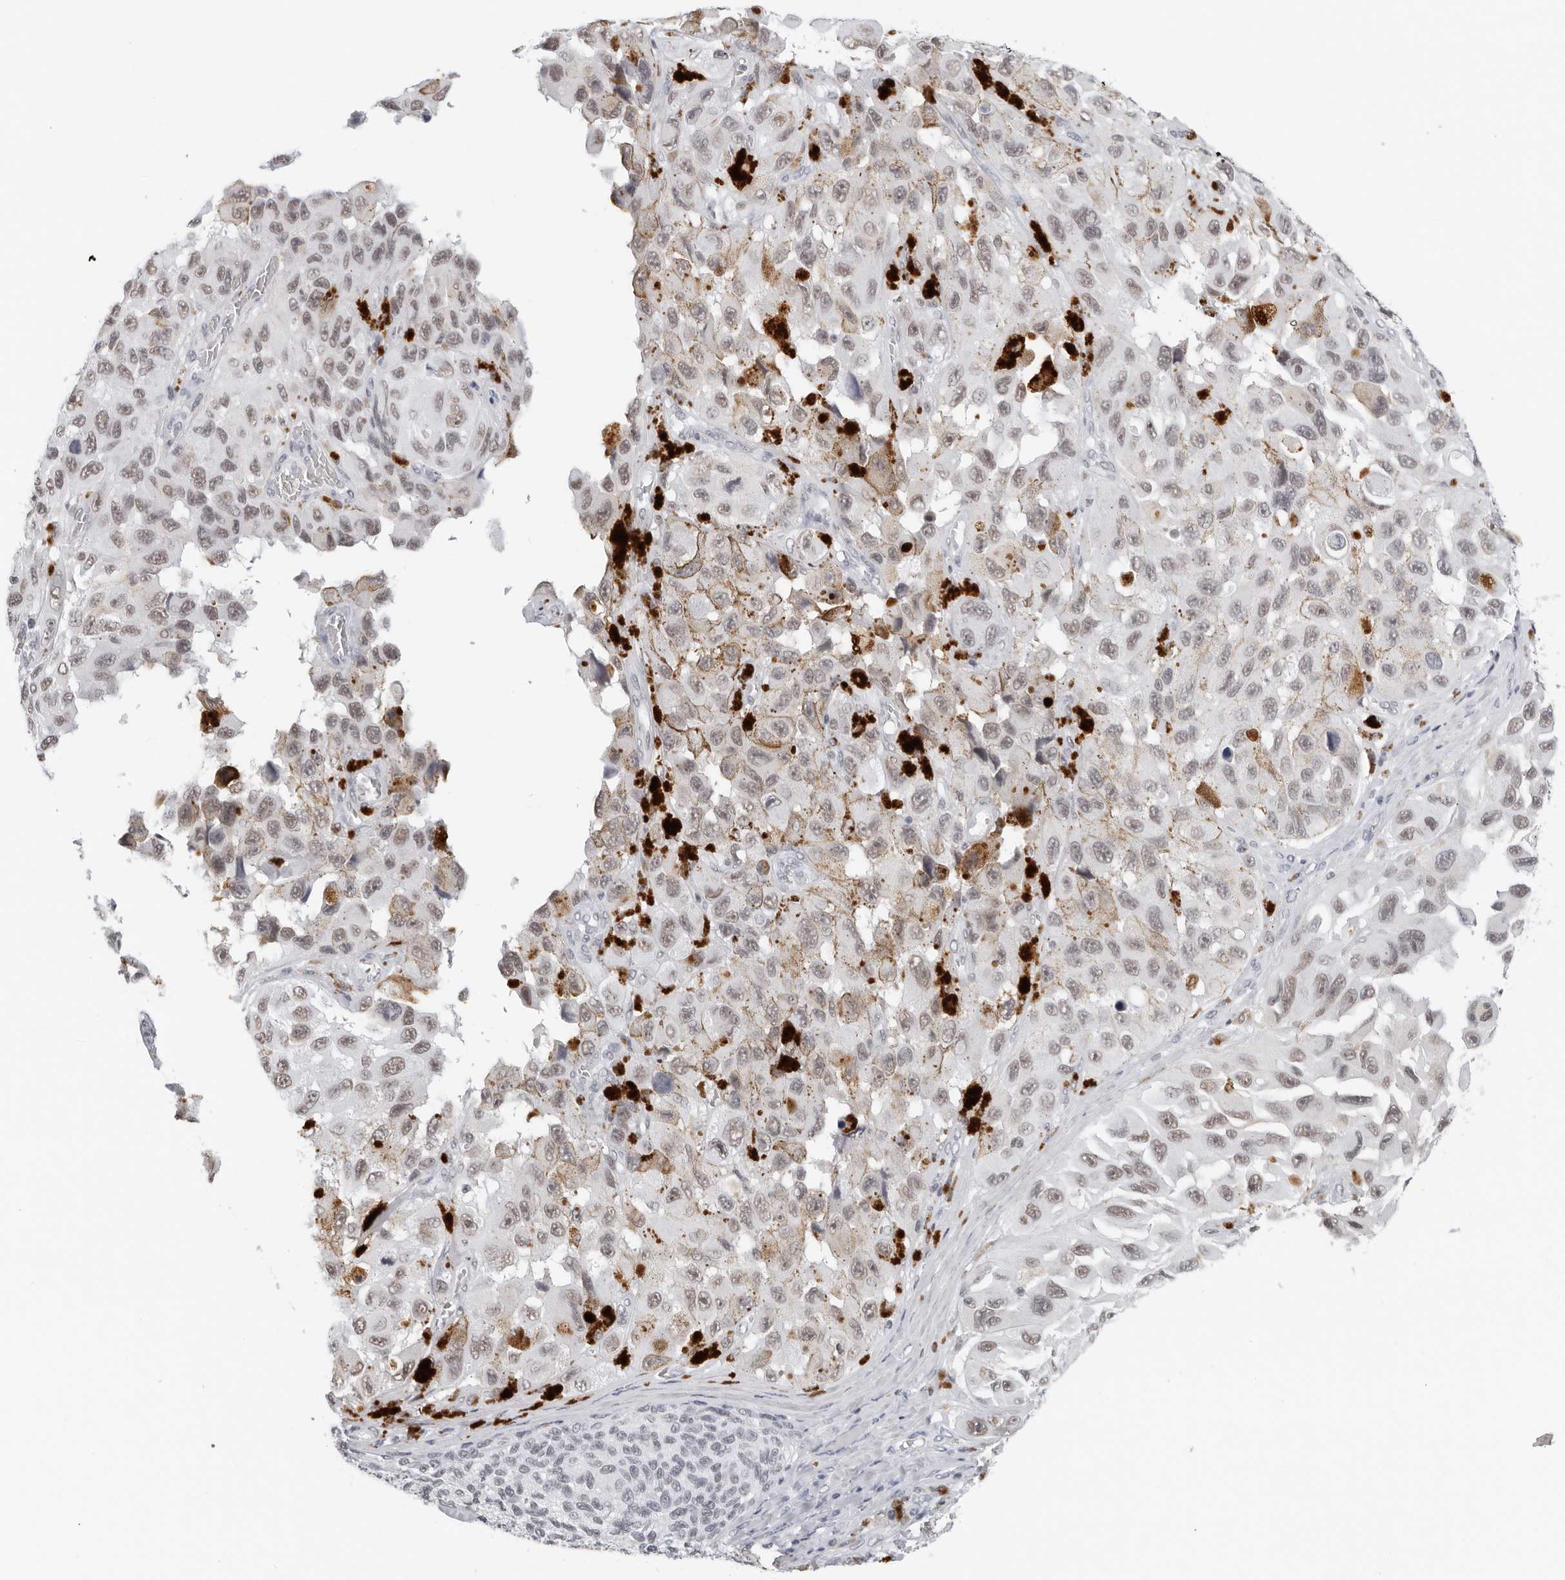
{"staining": {"intensity": "weak", "quantity": ">75%", "location": "cytoplasmic/membranous,nuclear"}, "tissue": "melanoma", "cell_type": "Tumor cells", "image_type": "cancer", "snomed": [{"axis": "morphology", "description": "Malignant melanoma, NOS"}, {"axis": "topography", "description": "Skin"}], "caption": "Melanoma stained with a brown dye exhibits weak cytoplasmic/membranous and nuclear positive expression in approximately >75% of tumor cells.", "gene": "FLG2", "patient": {"sex": "female", "age": 73}}